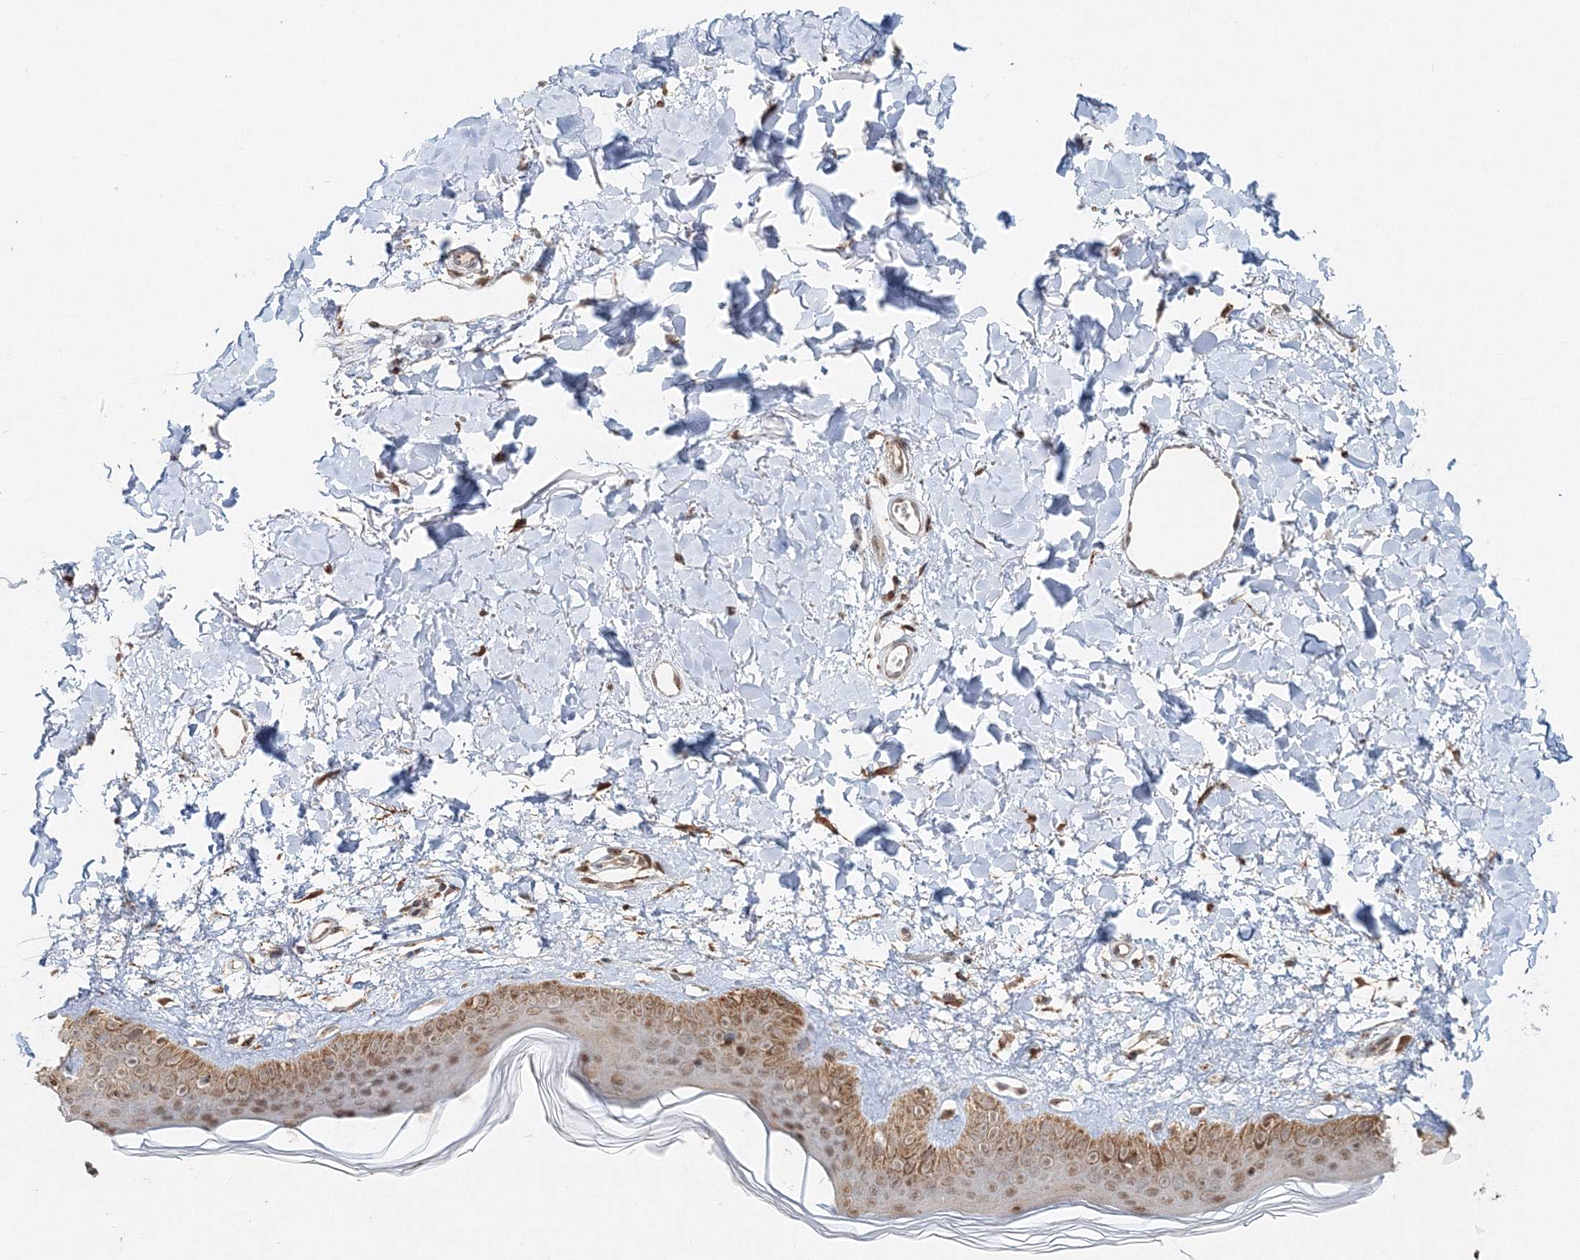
{"staining": {"intensity": "moderate", "quantity": ">75%", "location": "cytoplasmic/membranous,nuclear"}, "tissue": "skin", "cell_type": "Fibroblasts", "image_type": "normal", "snomed": [{"axis": "morphology", "description": "Normal tissue, NOS"}, {"axis": "topography", "description": "Skin"}], "caption": "Immunohistochemistry (IHC) micrograph of normal human skin stained for a protein (brown), which shows medium levels of moderate cytoplasmic/membranous,nuclear staining in about >75% of fibroblasts.", "gene": "PSMD6", "patient": {"sex": "female", "age": 58}}